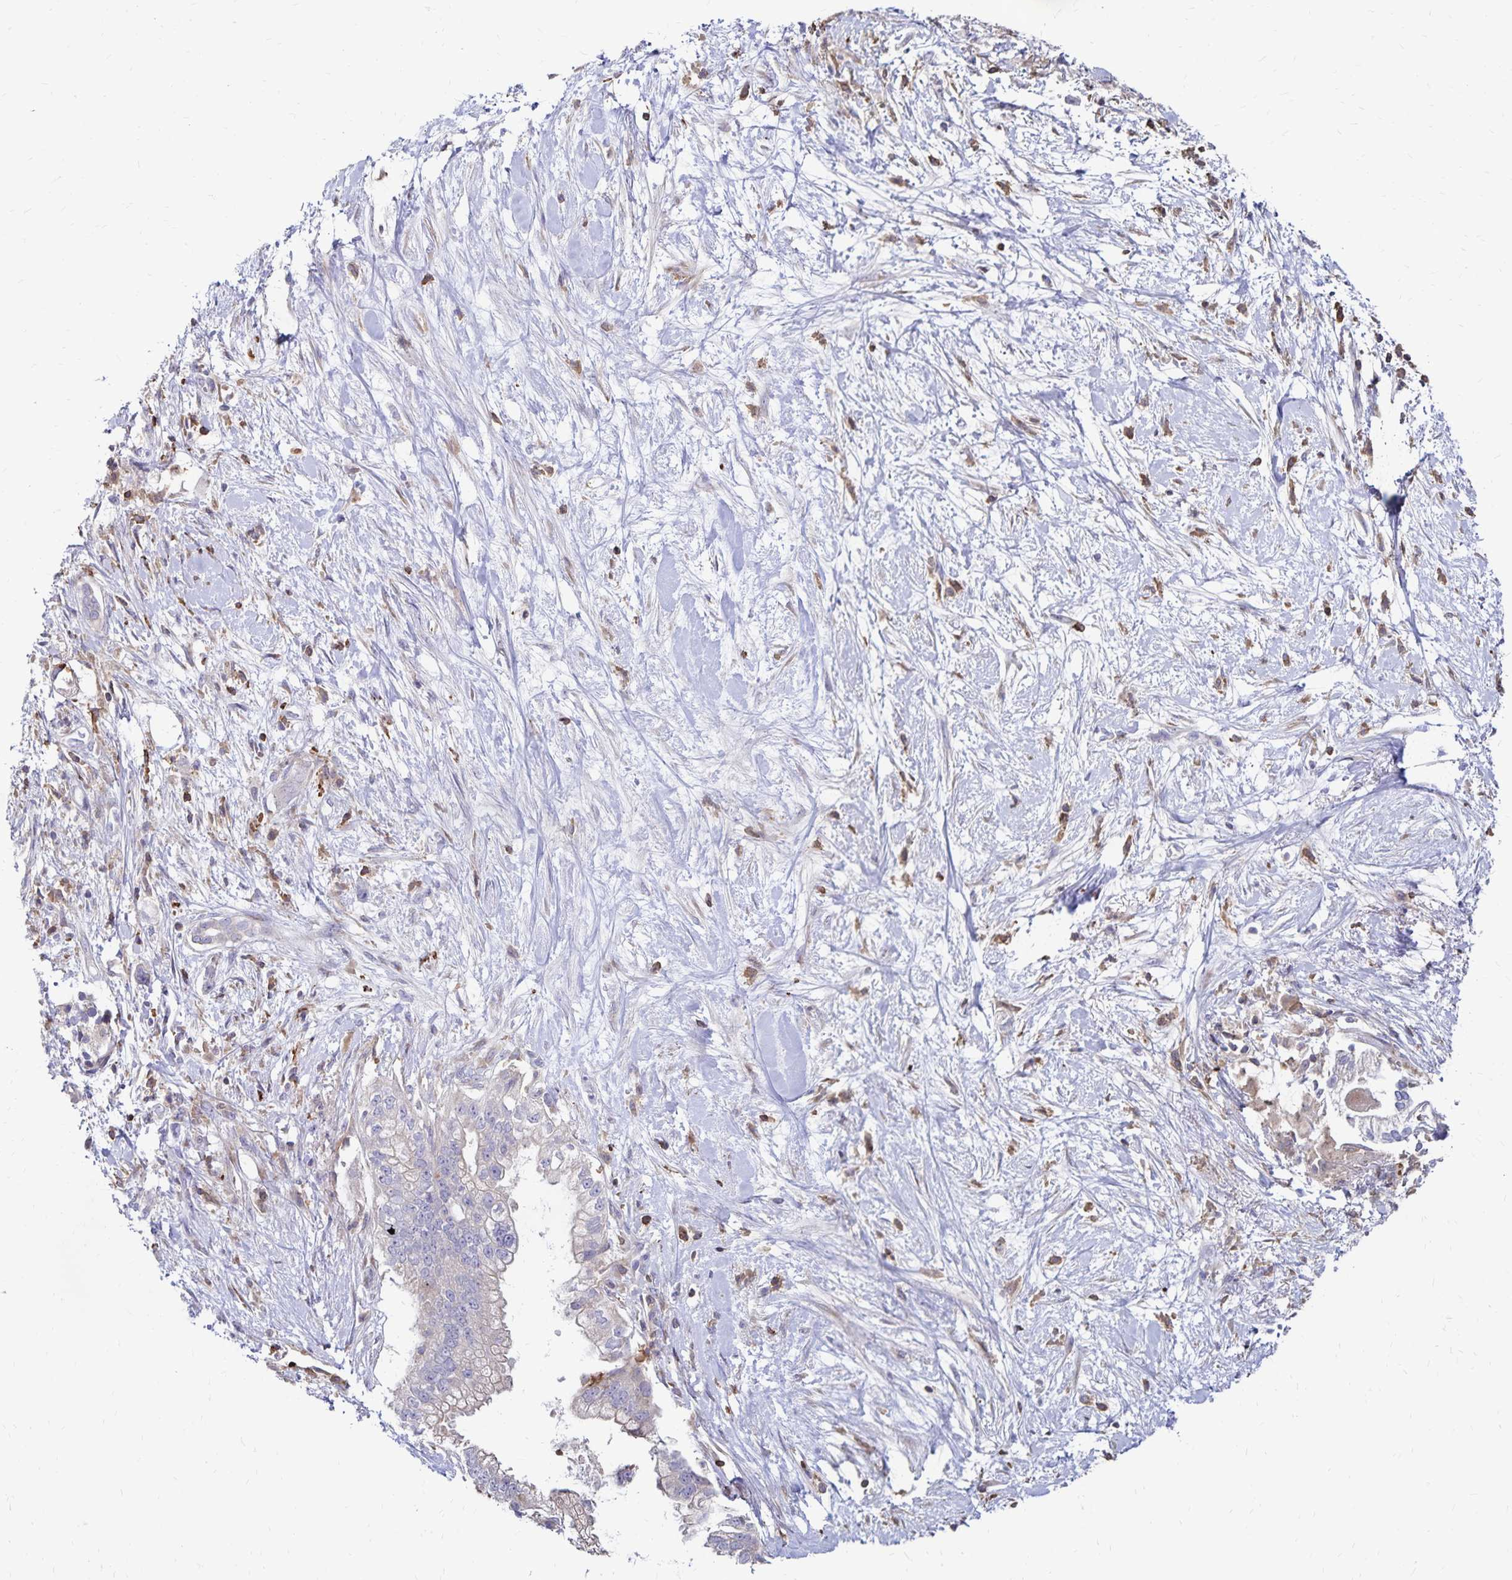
{"staining": {"intensity": "weak", "quantity": "<25%", "location": "cytoplasmic/membranous"}, "tissue": "pancreatic cancer", "cell_type": "Tumor cells", "image_type": "cancer", "snomed": [{"axis": "morphology", "description": "Adenocarcinoma, NOS"}, {"axis": "topography", "description": "Pancreas"}], "caption": "A micrograph of human adenocarcinoma (pancreatic) is negative for staining in tumor cells. (Stains: DAB (3,3'-diaminobenzidine) immunohistochemistry with hematoxylin counter stain, Microscopy: brightfield microscopy at high magnification).", "gene": "NAGPA", "patient": {"sex": "male", "age": 70}}